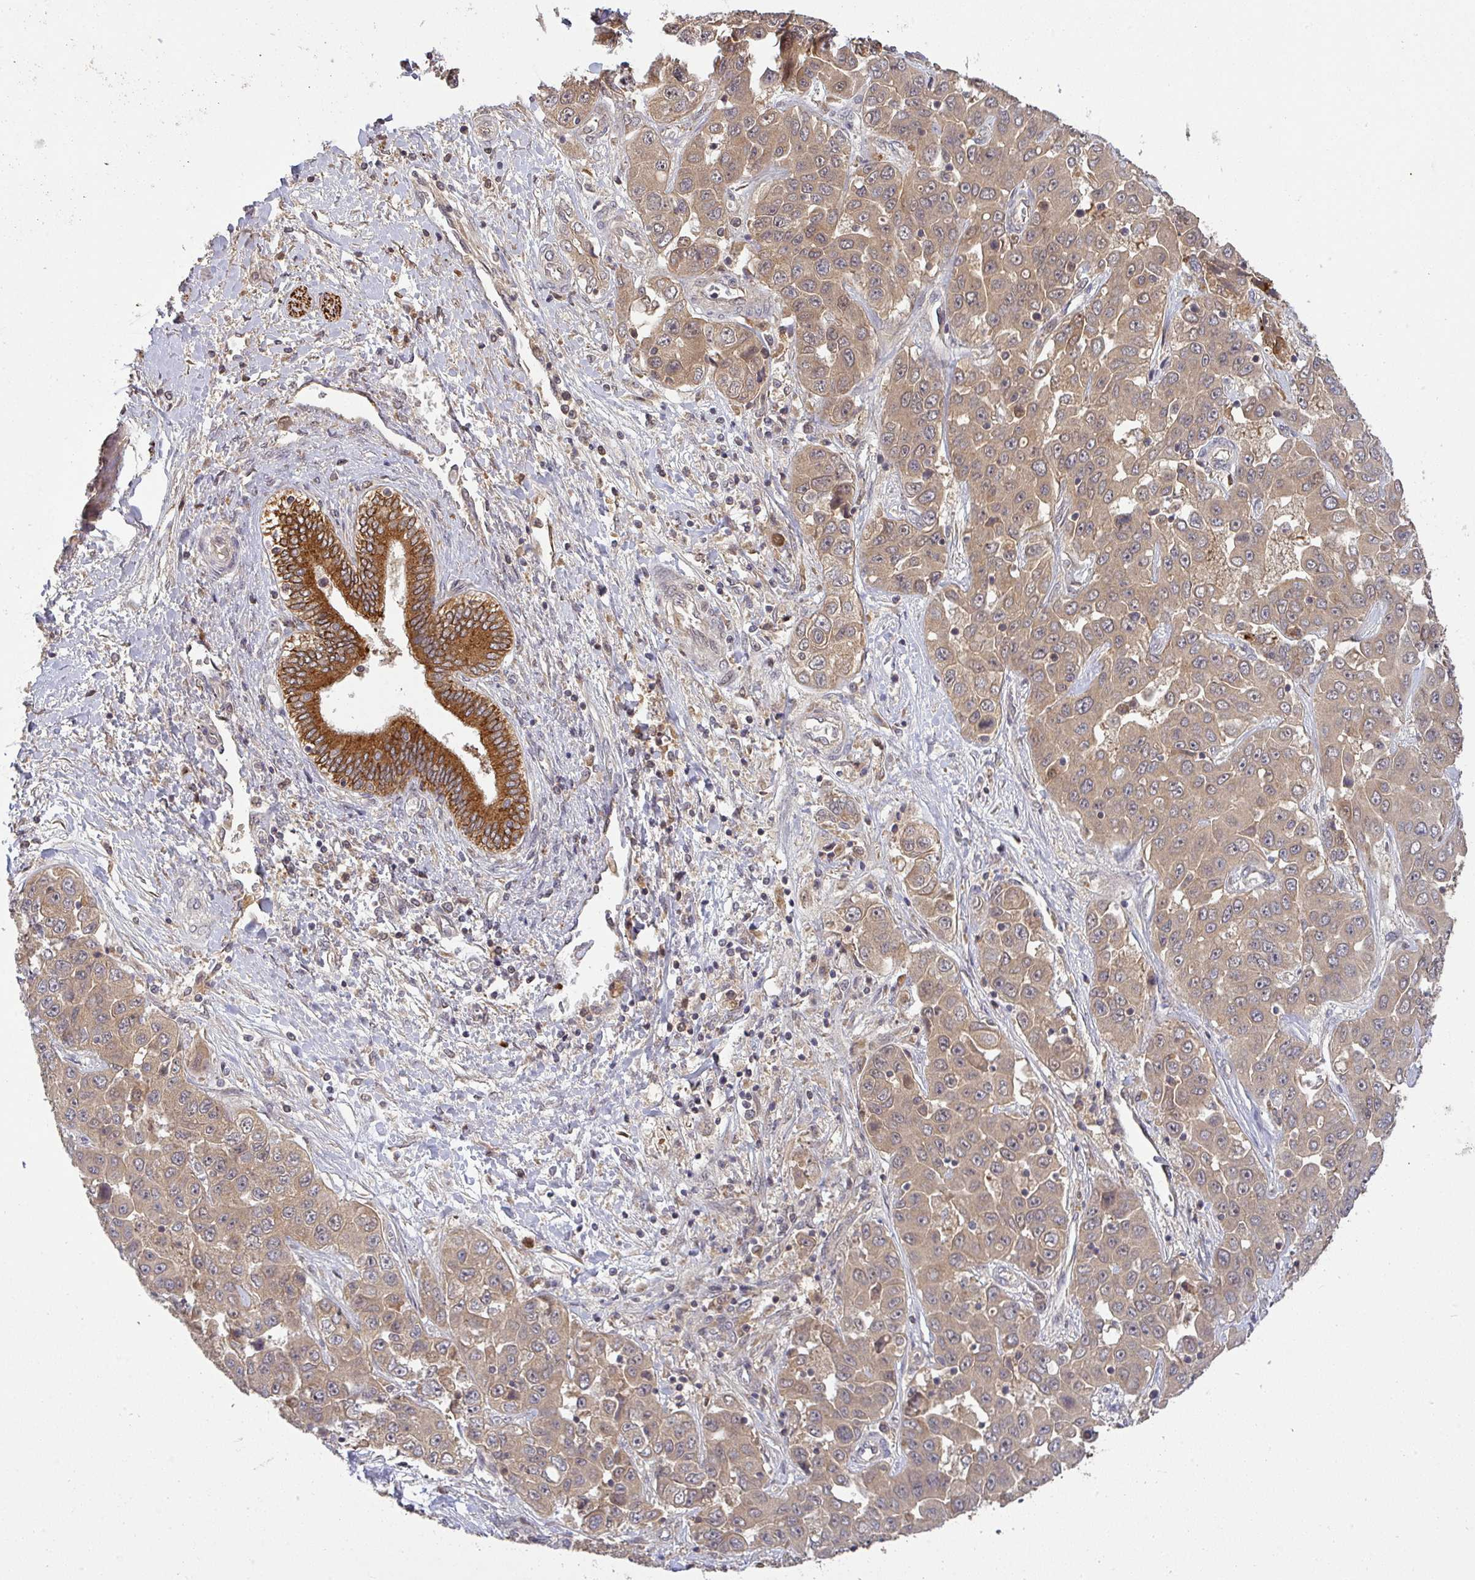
{"staining": {"intensity": "moderate", "quantity": ">75%", "location": "cytoplasmic/membranous"}, "tissue": "liver cancer", "cell_type": "Tumor cells", "image_type": "cancer", "snomed": [{"axis": "morphology", "description": "Cholangiocarcinoma"}, {"axis": "topography", "description": "Liver"}], "caption": "An immunohistochemistry (IHC) micrograph of tumor tissue is shown. Protein staining in brown highlights moderate cytoplasmic/membranous positivity in liver cancer (cholangiocarcinoma) within tumor cells.", "gene": "CCDC121", "patient": {"sex": "female", "age": 52}}